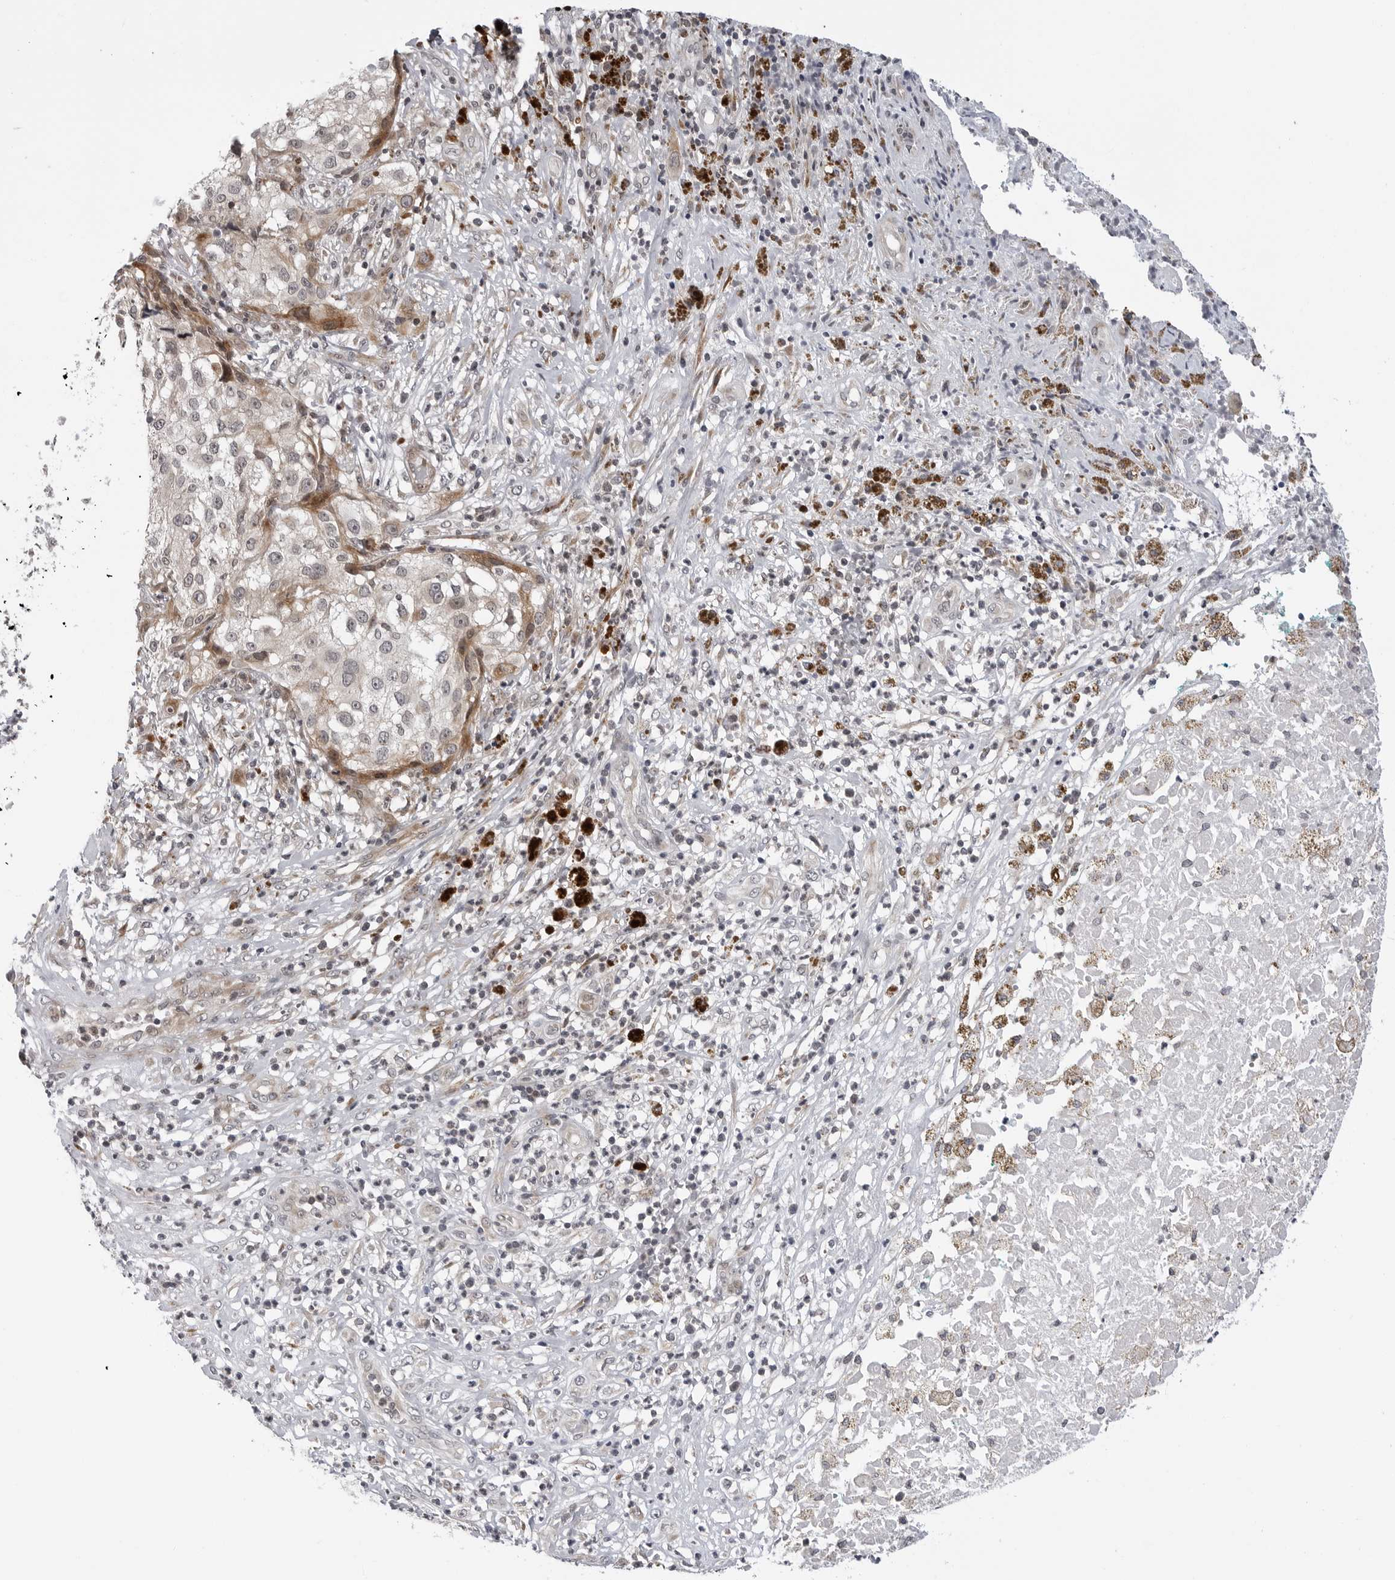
{"staining": {"intensity": "moderate", "quantity": "<25%", "location": "cytoplasmic/membranous"}, "tissue": "melanoma", "cell_type": "Tumor cells", "image_type": "cancer", "snomed": [{"axis": "morphology", "description": "Necrosis, NOS"}, {"axis": "morphology", "description": "Malignant melanoma, NOS"}, {"axis": "topography", "description": "Skin"}], "caption": "A histopathology image of melanoma stained for a protein exhibits moderate cytoplasmic/membranous brown staining in tumor cells. (brown staining indicates protein expression, while blue staining denotes nuclei).", "gene": "ADAMTS5", "patient": {"sex": "female", "age": 87}}